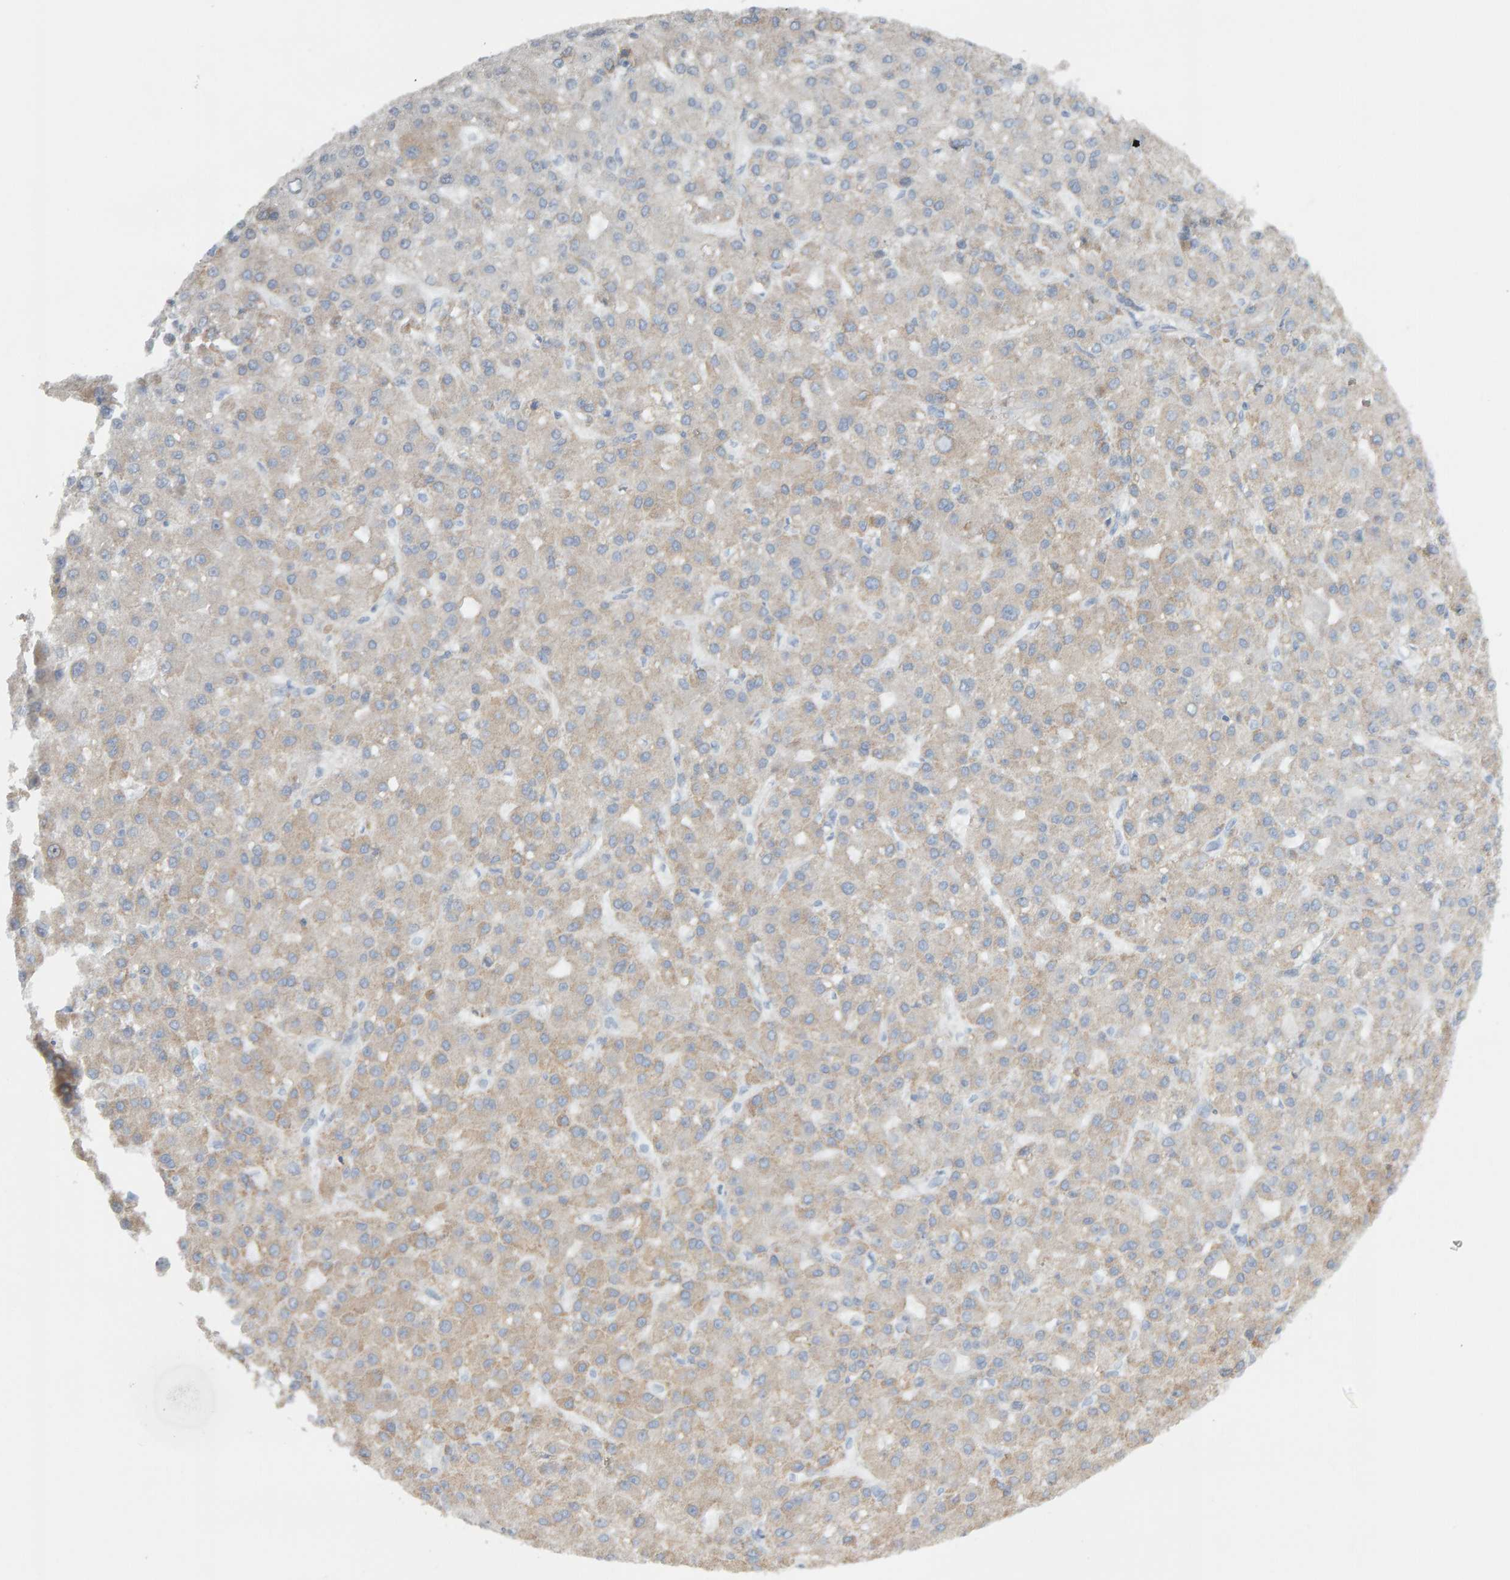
{"staining": {"intensity": "moderate", "quantity": "25%-75%", "location": "cytoplasmic/membranous"}, "tissue": "liver cancer", "cell_type": "Tumor cells", "image_type": "cancer", "snomed": [{"axis": "morphology", "description": "Carcinoma, Hepatocellular, NOS"}, {"axis": "topography", "description": "Liver"}], "caption": "A medium amount of moderate cytoplasmic/membranous staining is identified in approximately 25%-75% of tumor cells in liver cancer (hepatocellular carcinoma) tissue.", "gene": "ENGASE", "patient": {"sex": "male", "age": 67}}